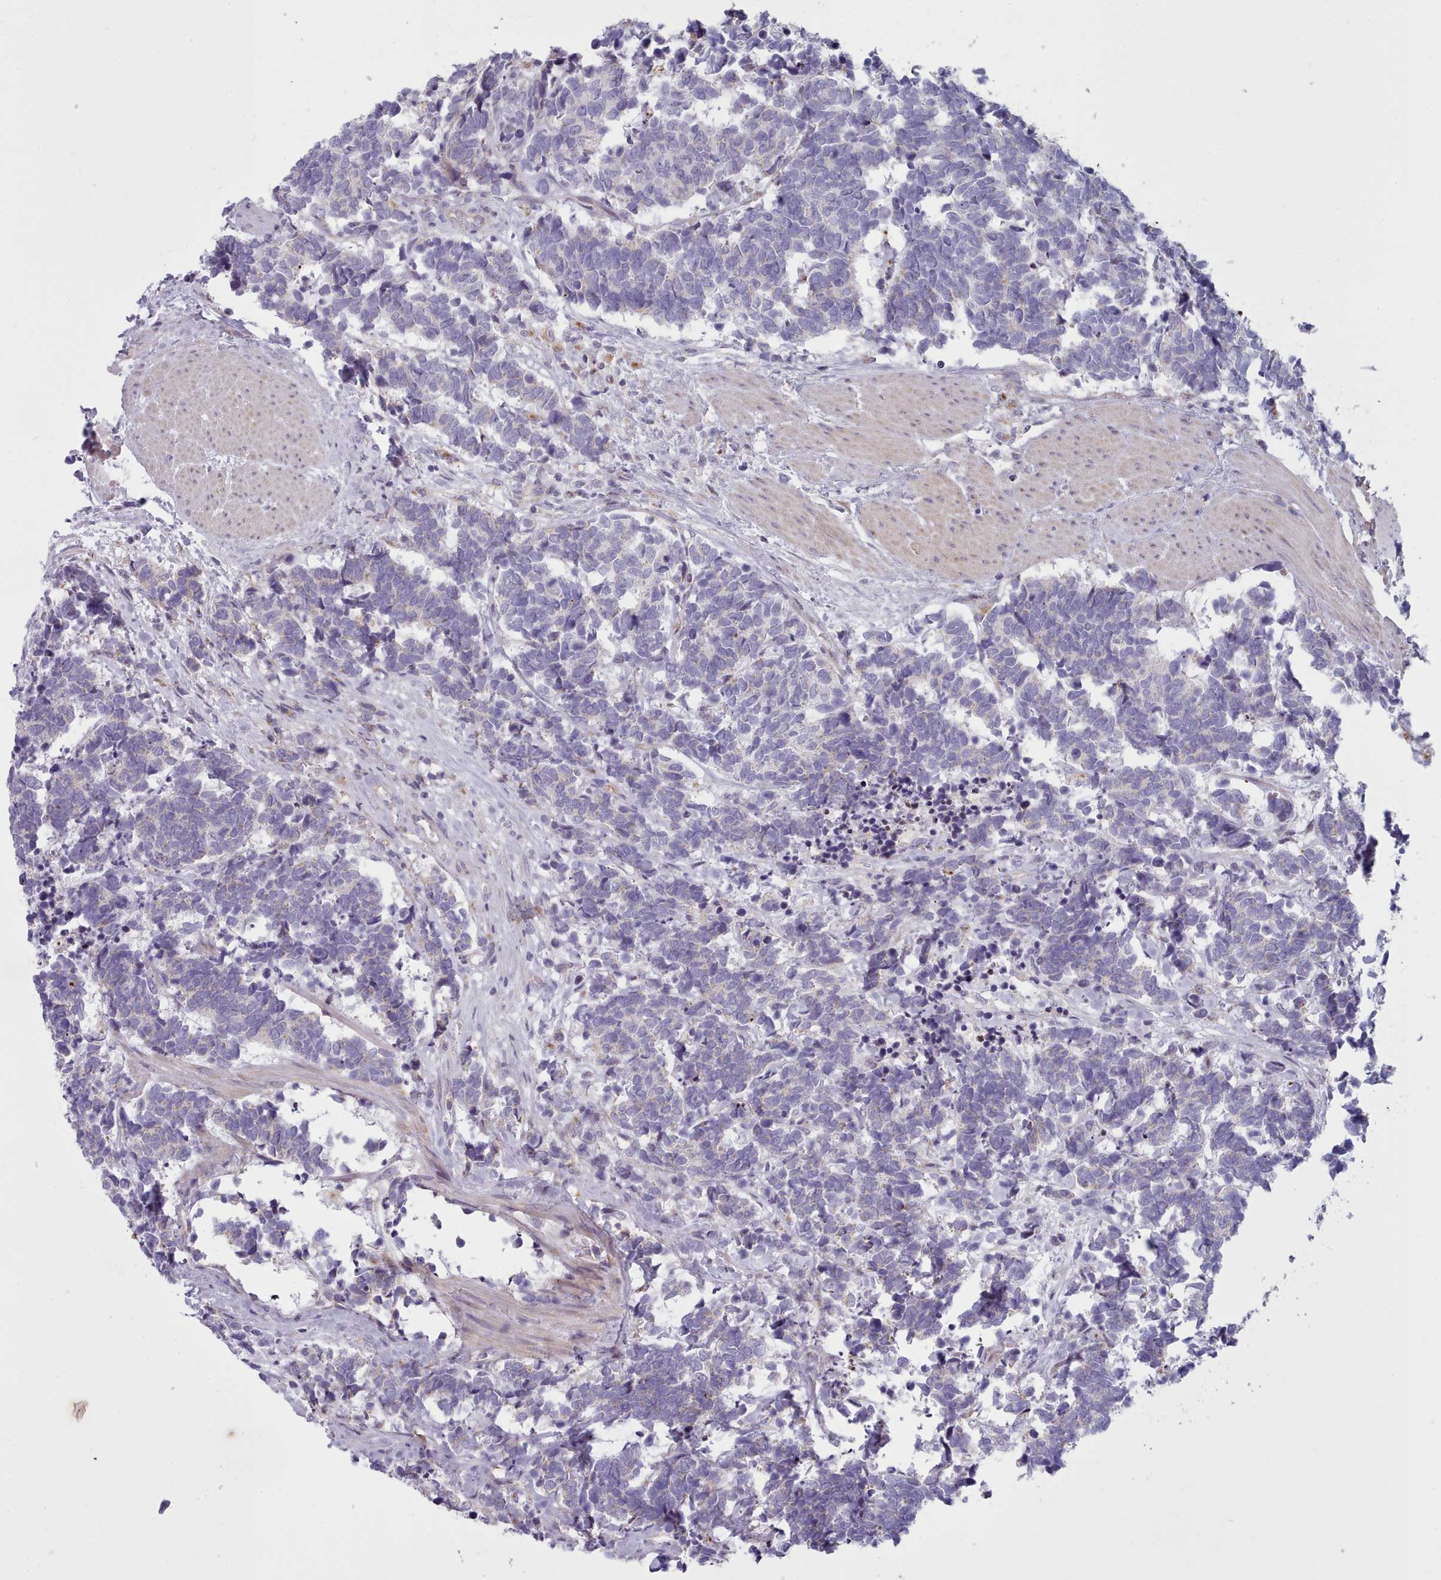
{"staining": {"intensity": "negative", "quantity": "none", "location": "none"}, "tissue": "carcinoid", "cell_type": "Tumor cells", "image_type": "cancer", "snomed": [{"axis": "morphology", "description": "Carcinoma, NOS"}, {"axis": "morphology", "description": "Carcinoid, malignant, NOS"}, {"axis": "topography", "description": "Prostate"}], "caption": "DAB (3,3'-diaminobenzidine) immunohistochemical staining of human carcinoid displays no significant expression in tumor cells.", "gene": "SLC52A3", "patient": {"sex": "male", "age": 57}}